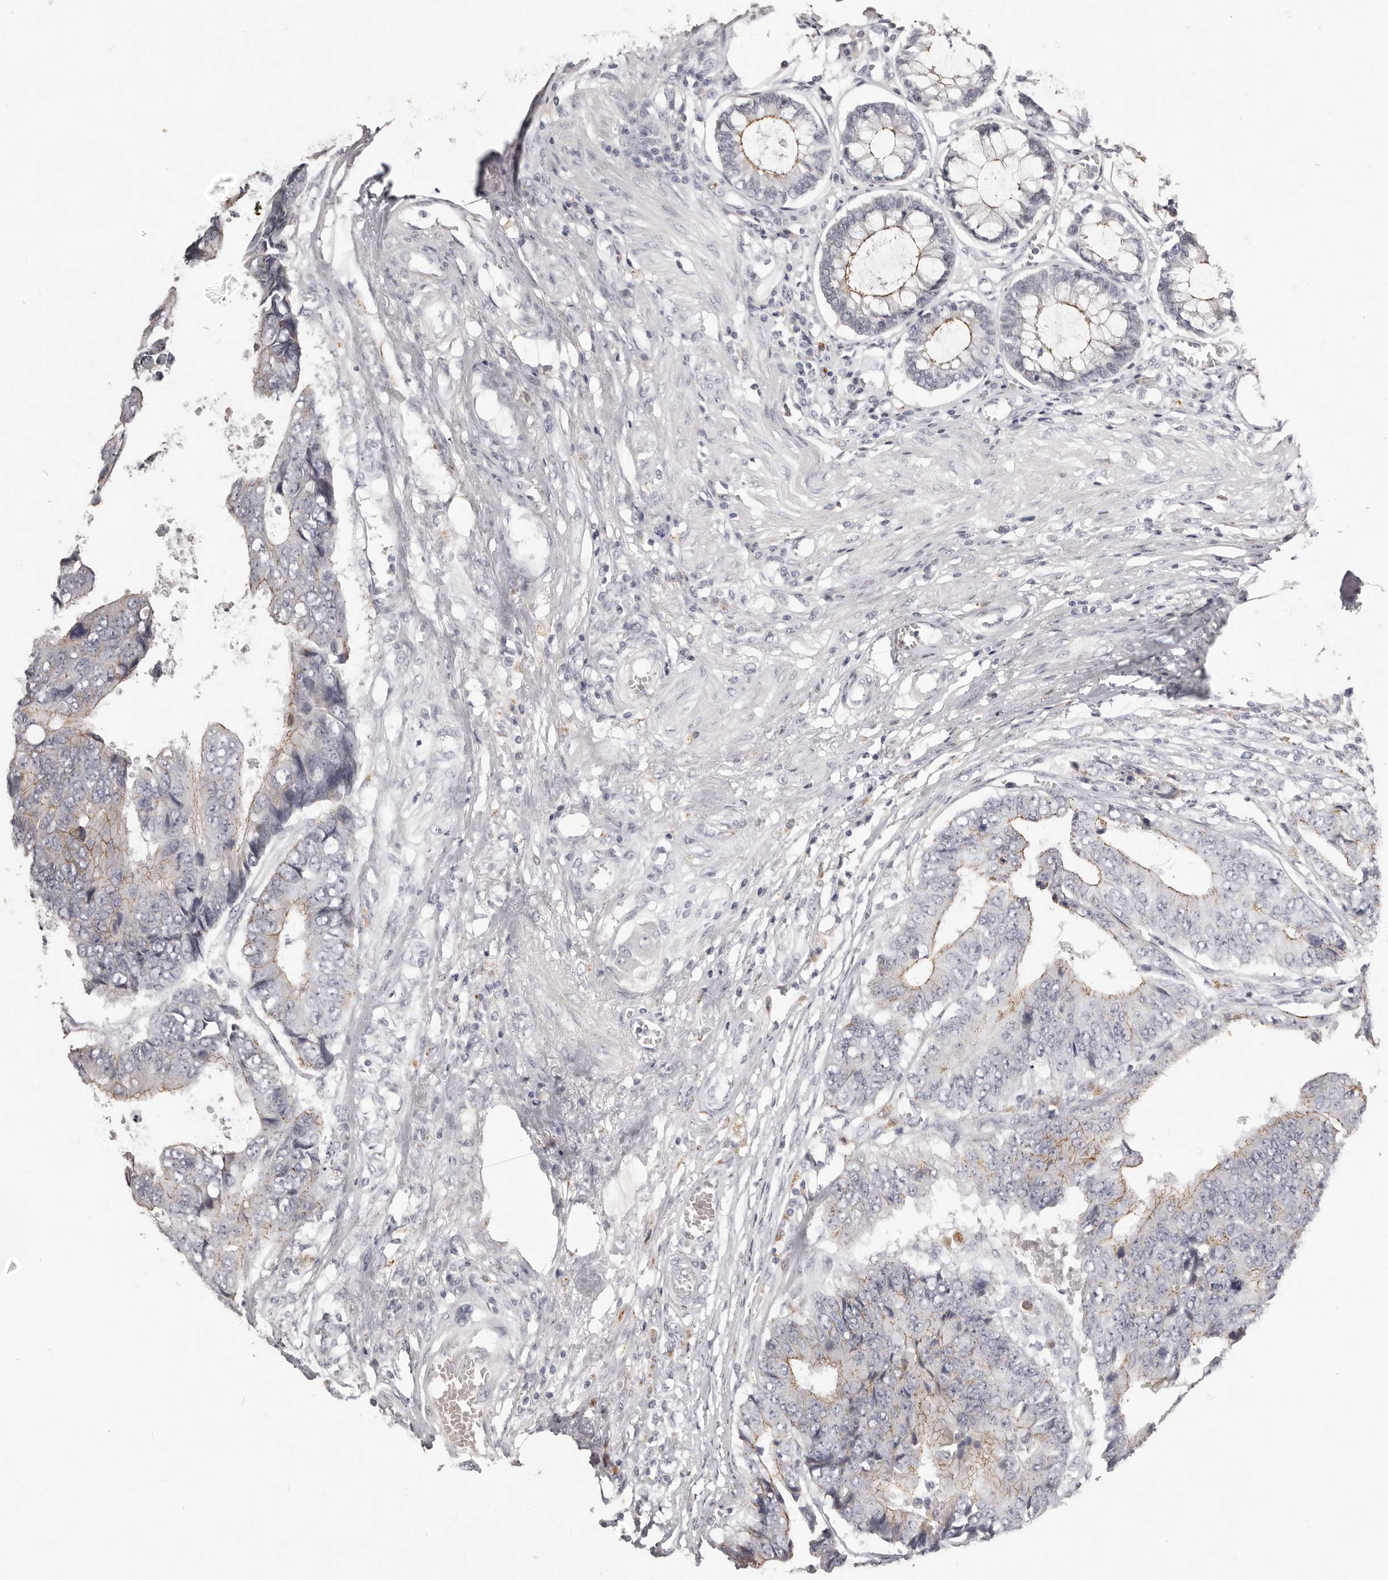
{"staining": {"intensity": "weak", "quantity": "<25%", "location": "cytoplasmic/membranous"}, "tissue": "colorectal cancer", "cell_type": "Tumor cells", "image_type": "cancer", "snomed": [{"axis": "morphology", "description": "Adenocarcinoma, NOS"}, {"axis": "topography", "description": "Rectum"}], "caption": "This is an immunohistochemistry micrograph of human colorectal cancer (adenocarcinoma). There is no positivity in tumor cells.", "gene": "PCDHB6", "patient": {"sex": "male", "age": 84}}